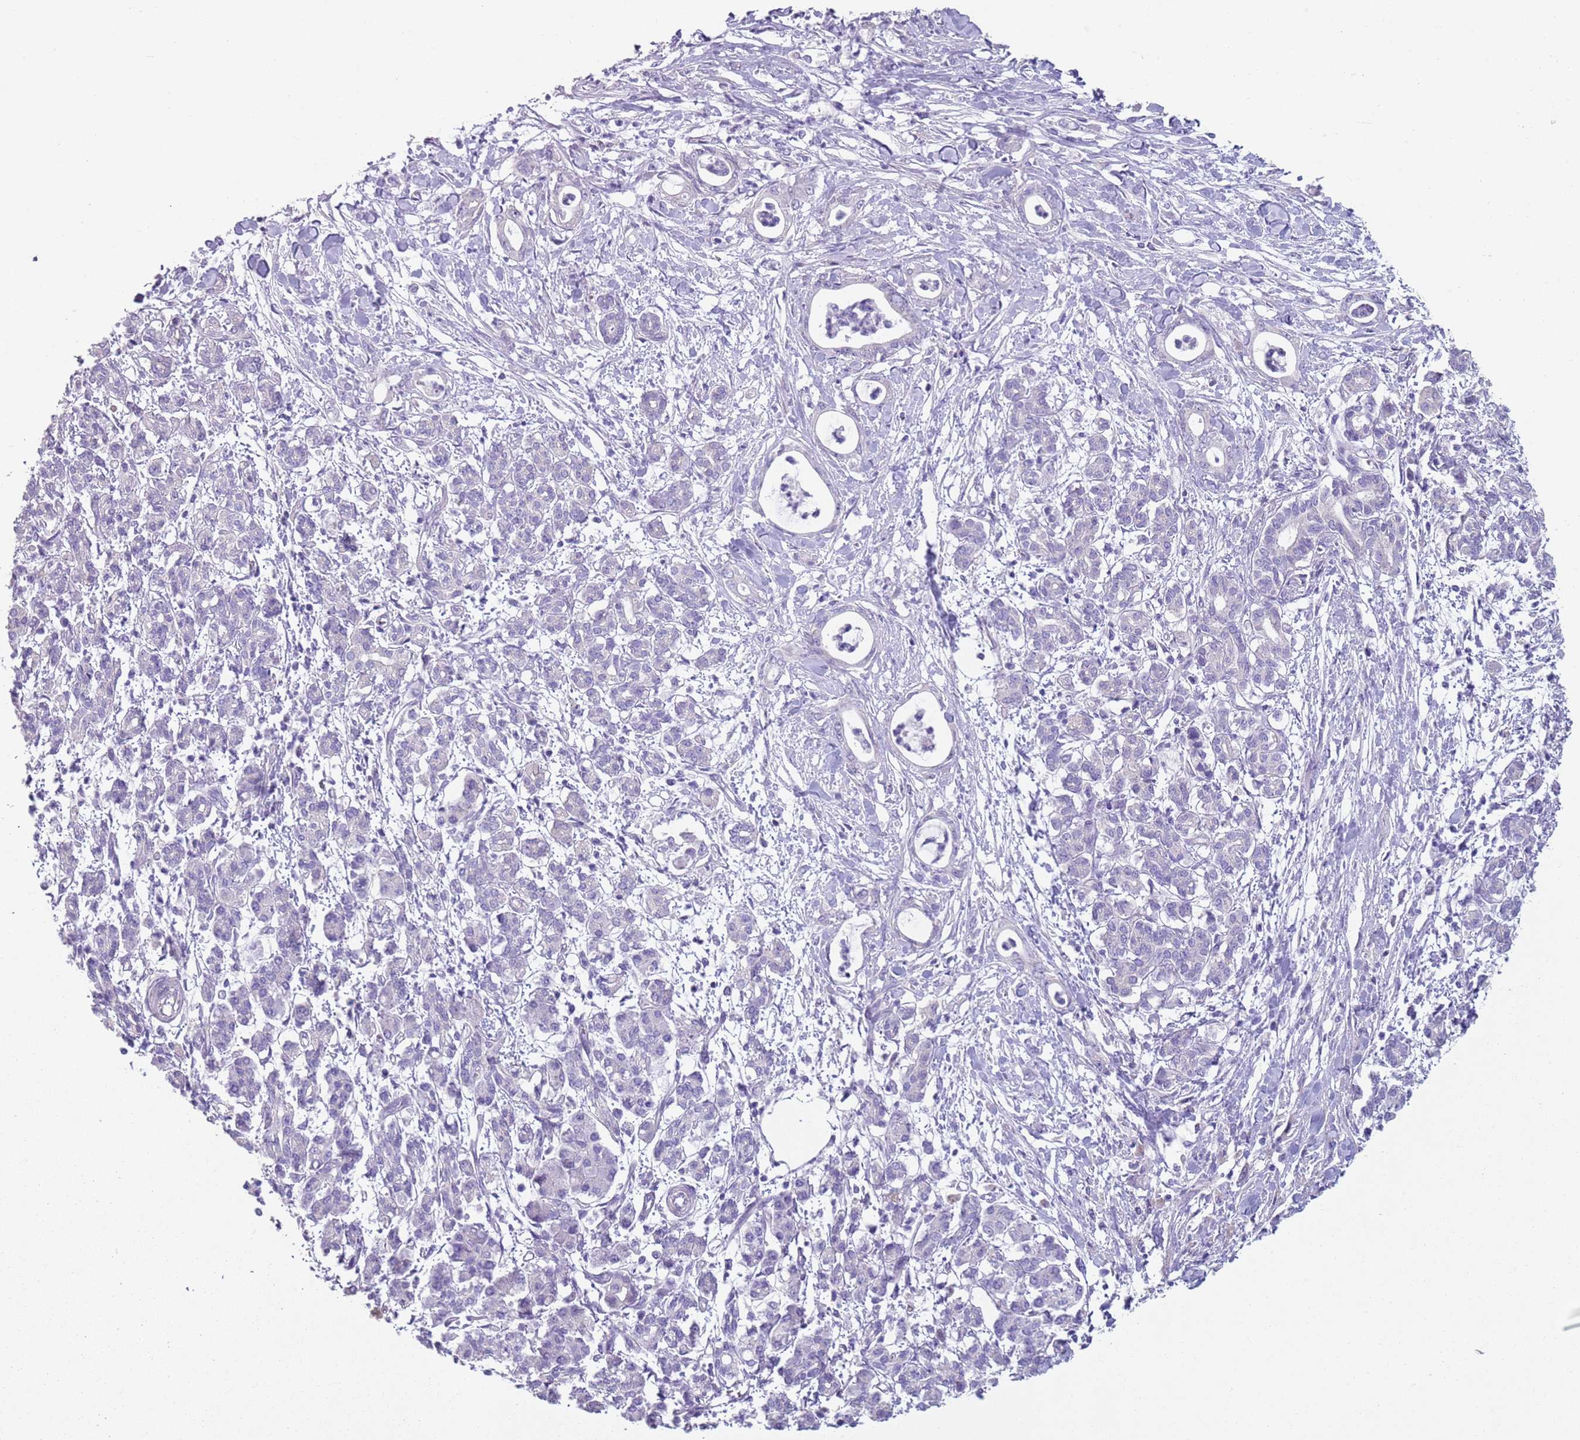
{"staining": {"intensity": "negative", "quantity": "none", "location": "none"}, "tissue": "pancreatic cancer", "cell_type": "Tumor cells", "image_type": "cancer", "snomed": [{"axis": "morphology", "description": "Adenocarcinoma, NOS"}, {"axis": "topography", "description": "Pancreas"}], "caption": "Pancreatic adenocarcinoma was stained to show a protein in brown. There is no significant positivity in tumor cells.", "gene": "ZNF583", "patient": {"sex": "female", "age": 55}}